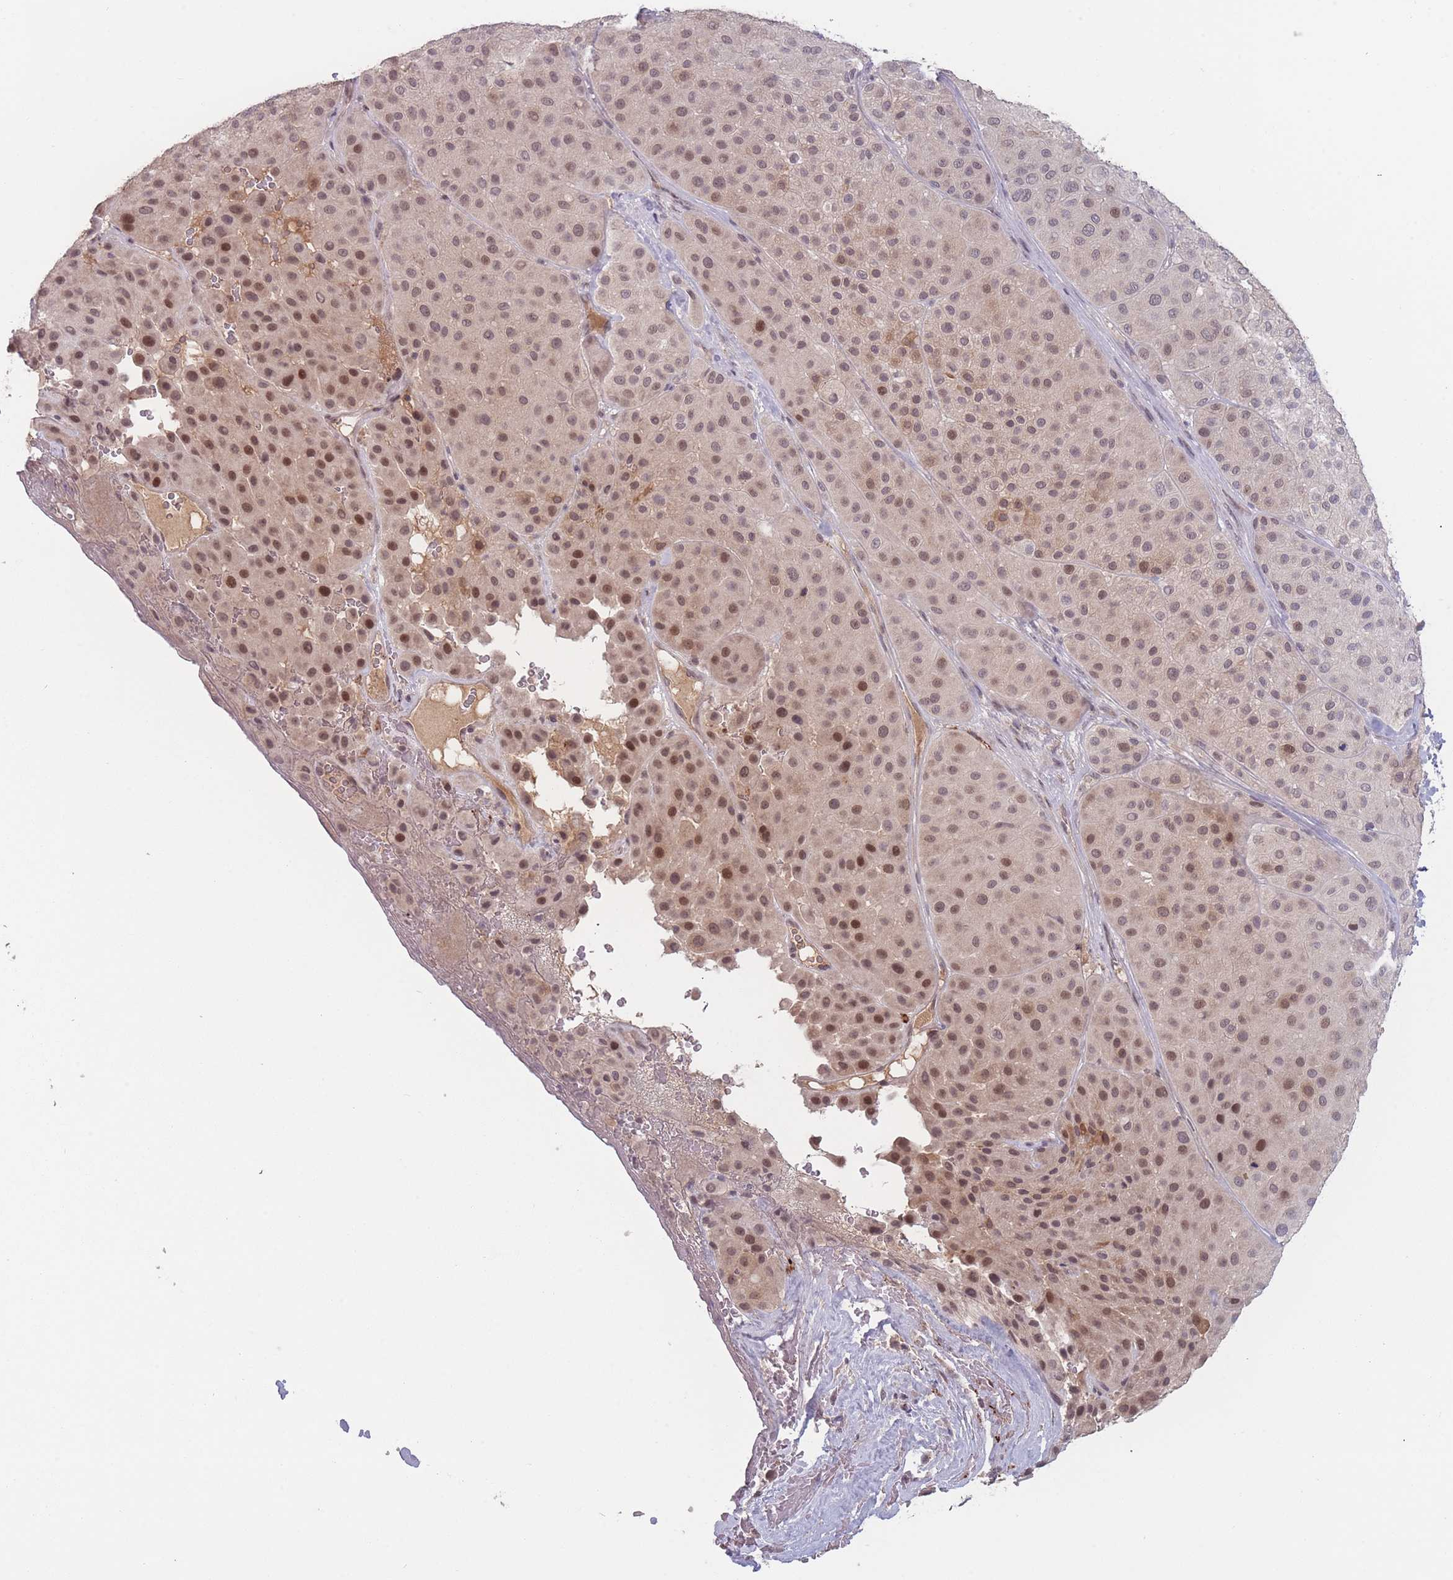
{"staining": {"intensity": "moderate", "quantity": "25%-75%", "location": "nuclear"}, "tissue": "melanoma", "cell_type": "Tumor cells", "image_type": "cancer", "snomed": [{"axis": "morphology", "description": "Malignant melanoma, Metastatic site"}, {"axis": "topography", "description": "Smooth muscle"}], "caption": "Human melanoma stained with a protein marker reveals moderate staining in tumor cells.", "gene": "TMEM232", "patient": {"sex": "male", "age": 41}}